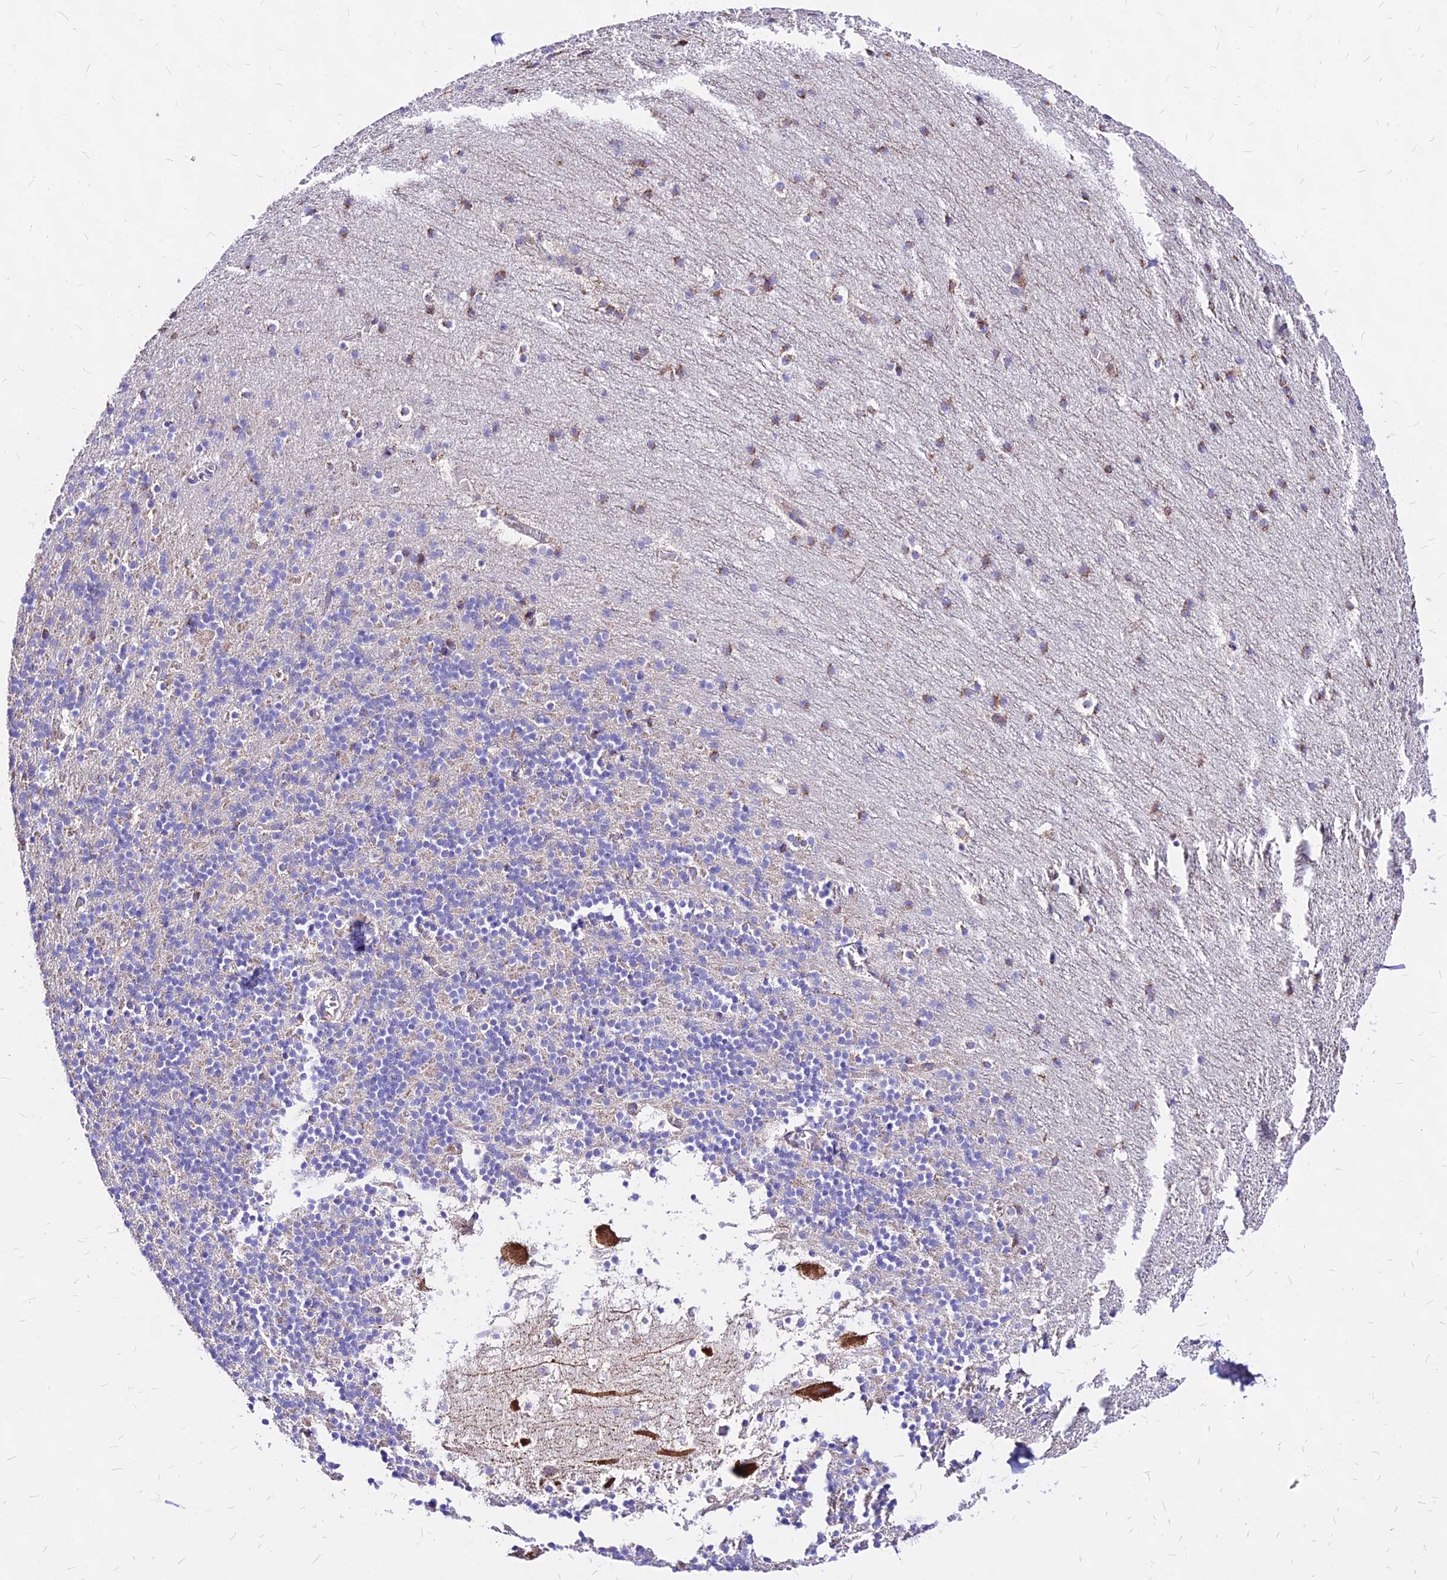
{"staining": {"intensity": "negative", "quantity": "none", "location": "none"}, "tissue": "cerebellum", "cell_type": "Cells in granular layer", "image_type": "normal", "snomed": [{"axis": "morphology", "description": "Normal tissue, NOS"}, {"axis": "topography", "description": "Cerebellum"}], "caption": "DAB immunohistochemical staining of unremarkable cerebellum demonstrates no significant expression in cells in granular layer.", "gene": "MRPL3", "patient": {"sex": "male", "age": 45}}